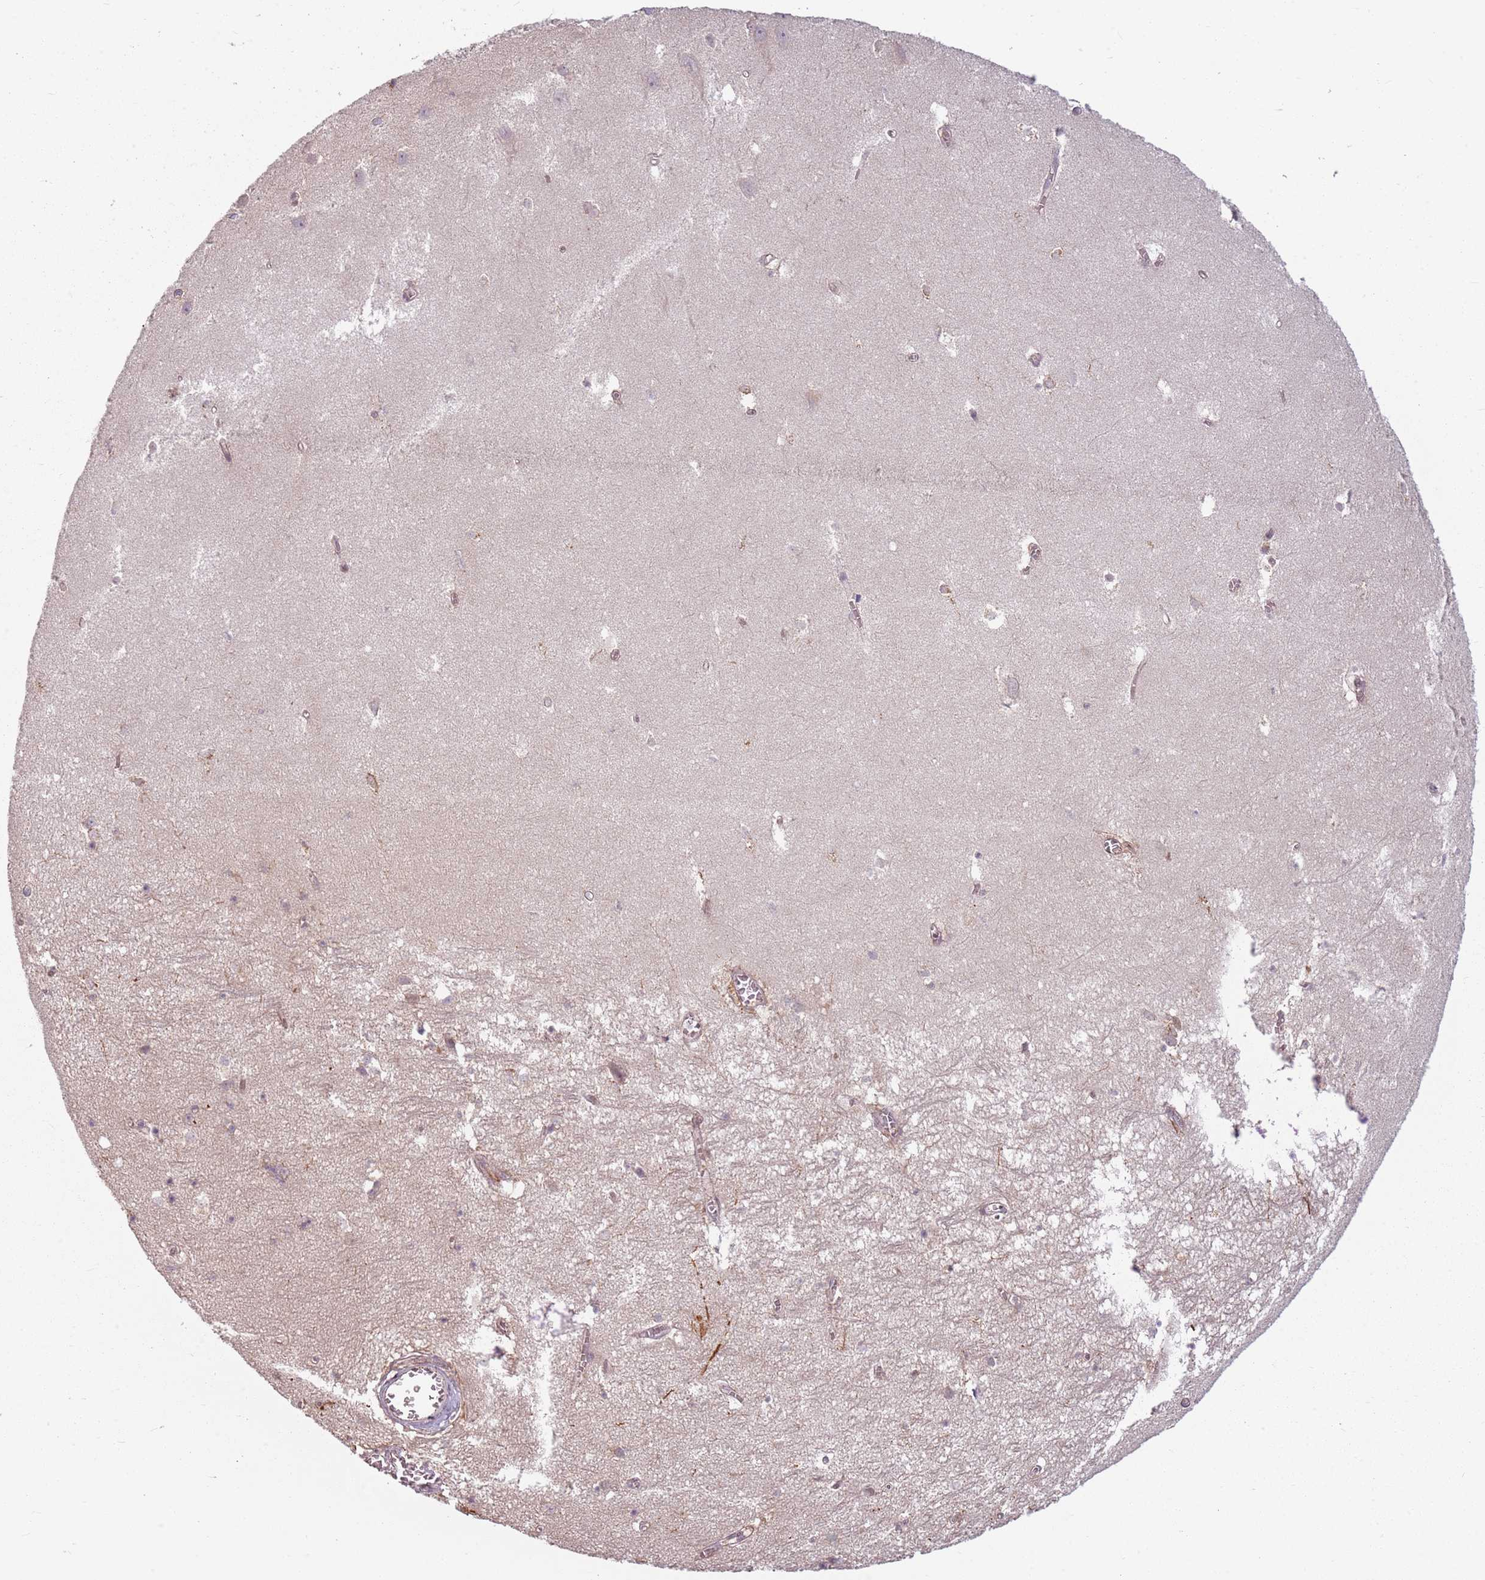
{"staining": {"intensity": "negative", "quantity": "none", "location": "none"}, "tissue": "hippocampus", "cell_type": "Glial cells", "image_type": "normal", "snomed": [{"axis": "morphology", "description": "Normal tissue, NOS"}, {"axis": "topography", "description": "Hippocampus"}], "caption": "This is an IHC histopathology image of normal hippocampus. There is no positivity in glial cells.", "gene": "ADGRG1", "patient": {"sex": "female", "age": 64}}